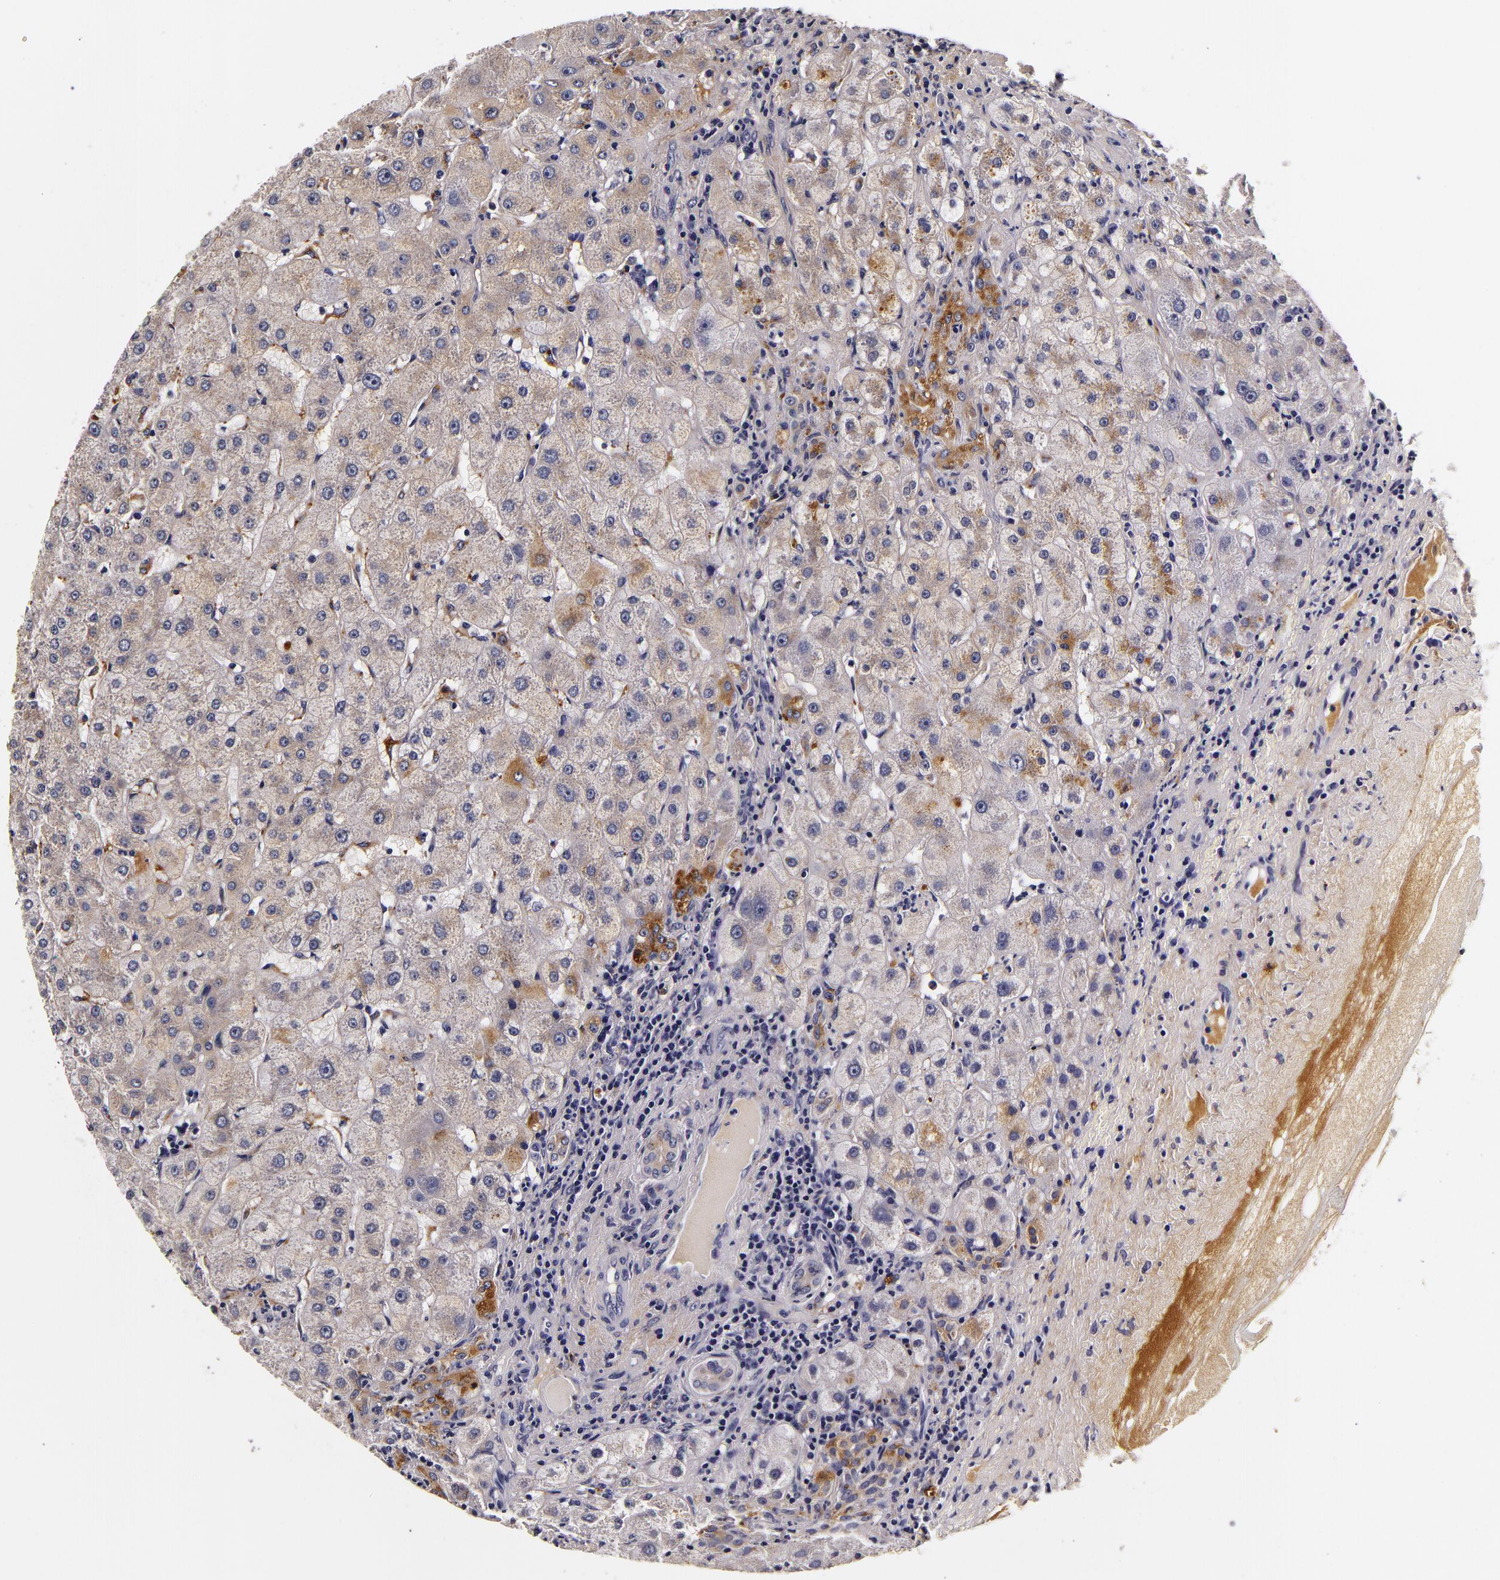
{"staining": {"intensity": "negative", "quantity": "none", "location": "none"}, "tissue": "liver", "cell_type": "Cholangiocytes", "image_type": "normal", "snomed": [{"axis": "morphology", "description": "Normal tissue, NOS"}, {"axis": "topography", "description": "Liver"}], "caption": "High power microscopy histopathology image of an immunohistochemistry image of normal liver, revealing no significant staining in cholangiocytes.", "gene": "LGALS3BP", "patient": {"sex": "female", "age": 79}}